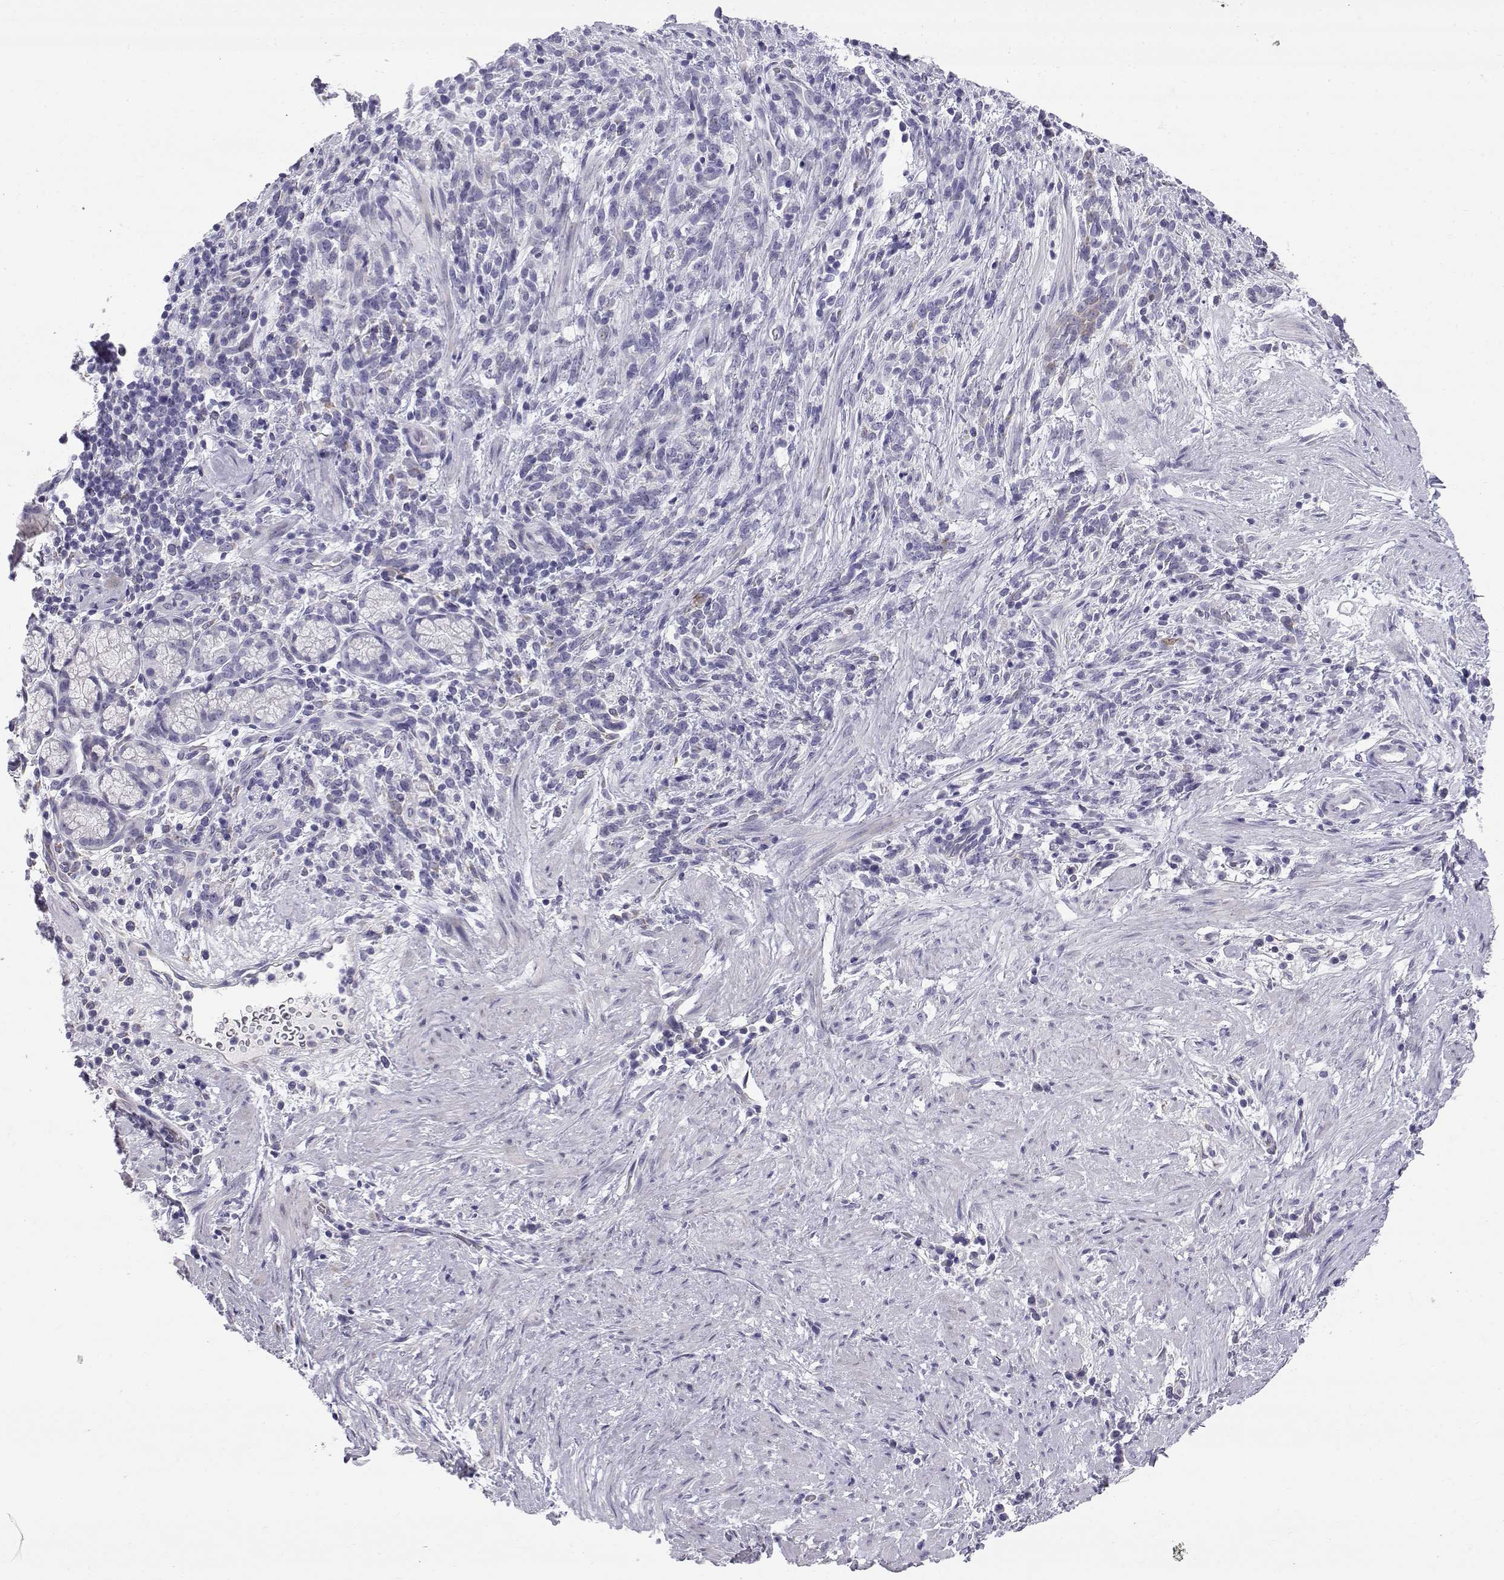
{"staining": {"intensity": "negative", "quantity": "none", "location": "none"}, "tissue": "stomach cancer", "cell_type": "Tumor cells", "image_type": "cancer", "snomed": [{"axis": "morphology", "description": "Adenocarcinoma, NOS"}, {"axis": "topography", "description": "Stomach"}], "caption": "Tumor cells are negative for brown protein staining in stomach cancer (adenocarcinoma).", "gene": "RNASE12", "patient": {"sex": "female", "age": 57}}